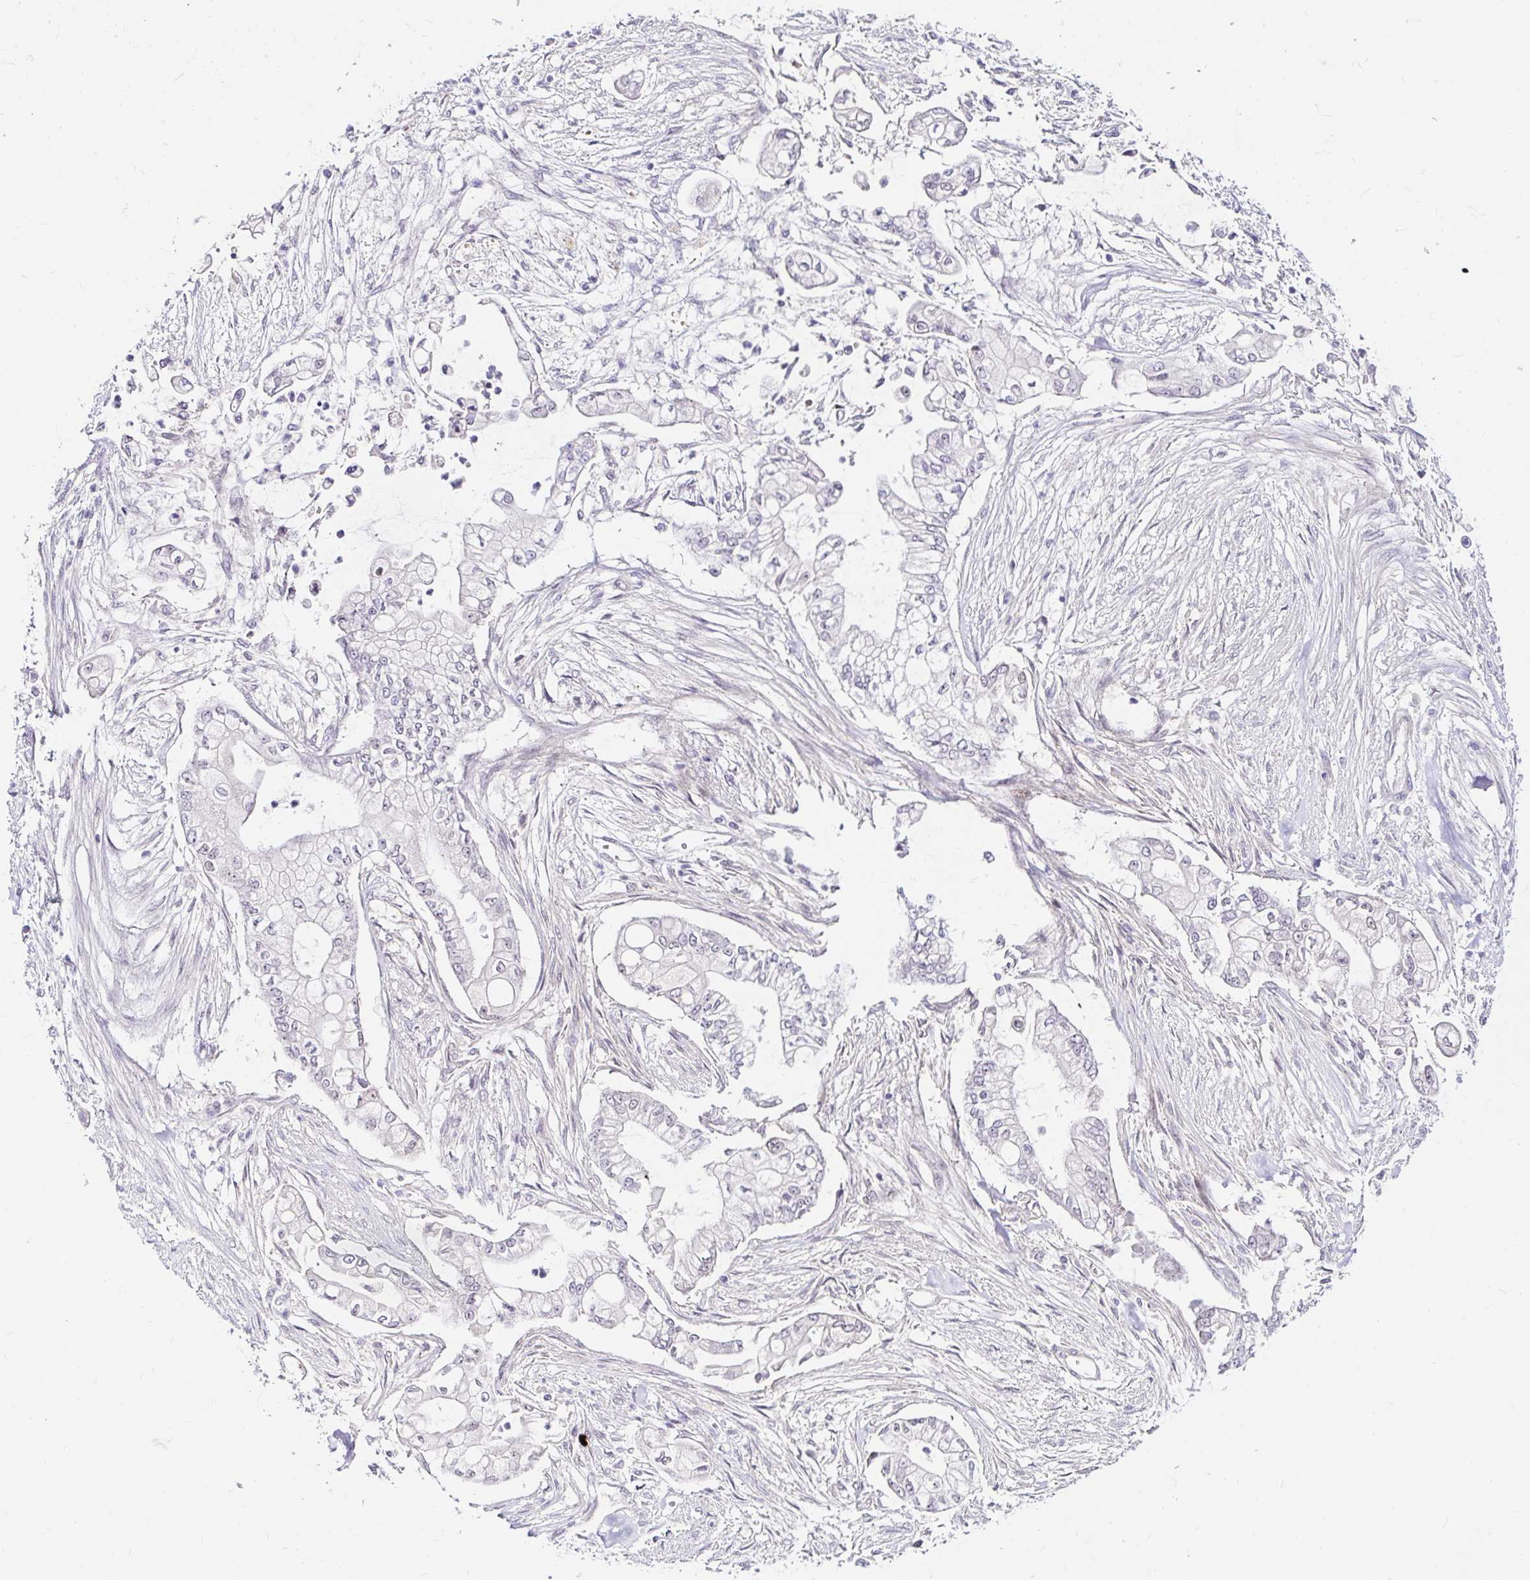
{"staining": {"intensity": "negative", "quantity": "none", "location": "none"}, "tissue": "pancreatic cancer", "cell_type": "Tumor cells", "image_type": "cancer", "snomed": [{"axis": "morphology", "description": "Adenocarcinoma, NOS"}, {"axis": "topography", "description": "Pancreas"}], "caption": "This is a image of immunohistochemistry (IHC) staining of pancreatic cancer (adenocarcinoma), which shows no expression in tumor cells.", "gene": "GUCY1A1", "patient": {"sex": "female", "age": 69}}